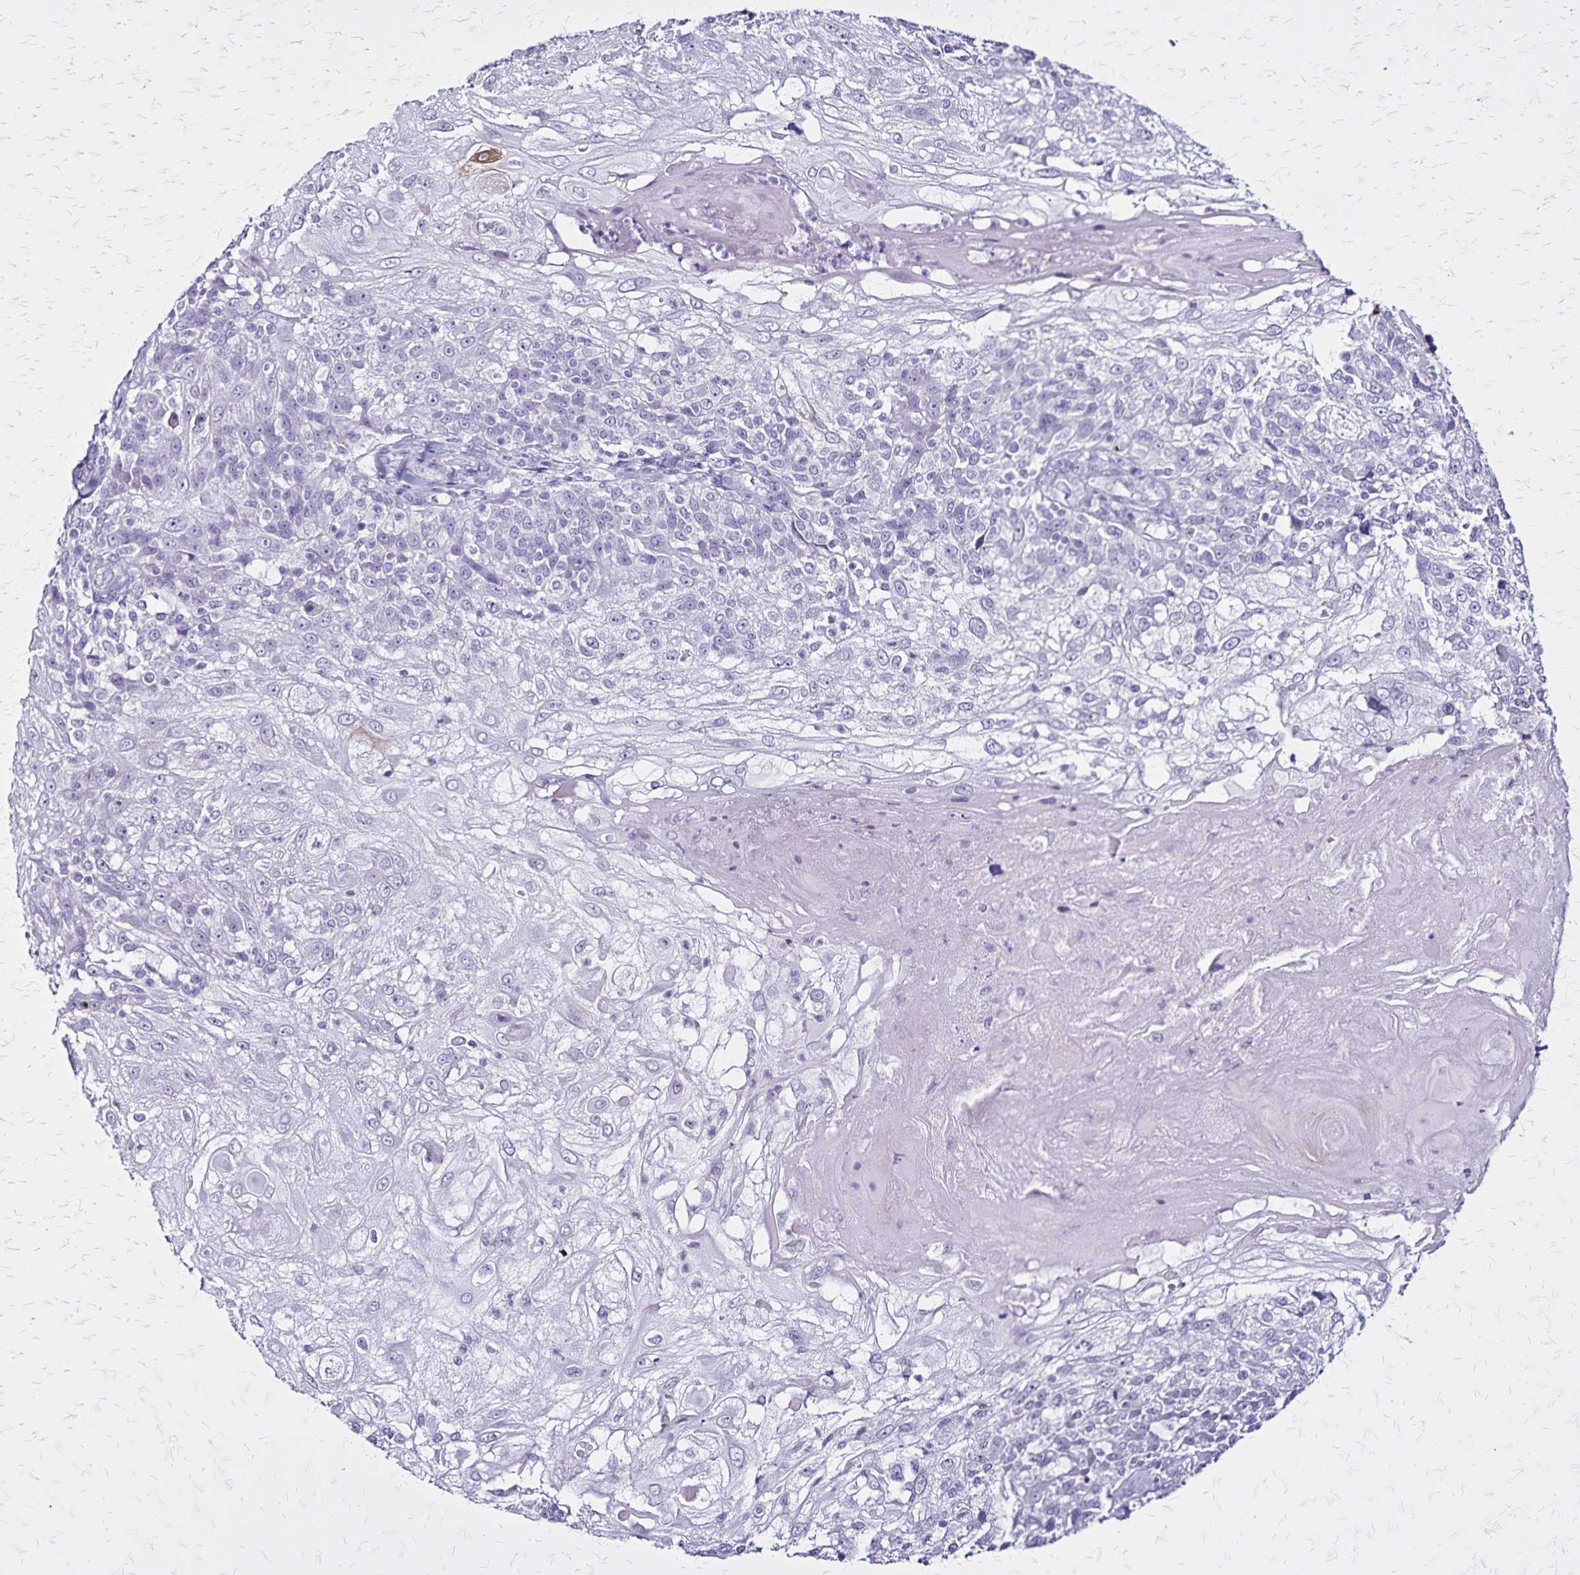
{"staining": {"intensity": "negative", "quantity": "none", "location": "none"}, "tissue": "skin cancer", "cell_type": "Tumor cells", "image_type": "cancer", "snomed": [{"axis": "morphology", "description": "Normal tissue, NOS"}, {"axis": "morphology", "description": "Squamous cell carcinoma, NOS"}, {"axis": "topography", "description": "Skin"}], "caption": "Image shows no protein positivity in tumor cells of skin cancer tissue. (DAB IHC, high magnification).", "gene": "KRT2", "patient": {"sex": "female", "age": 83}}